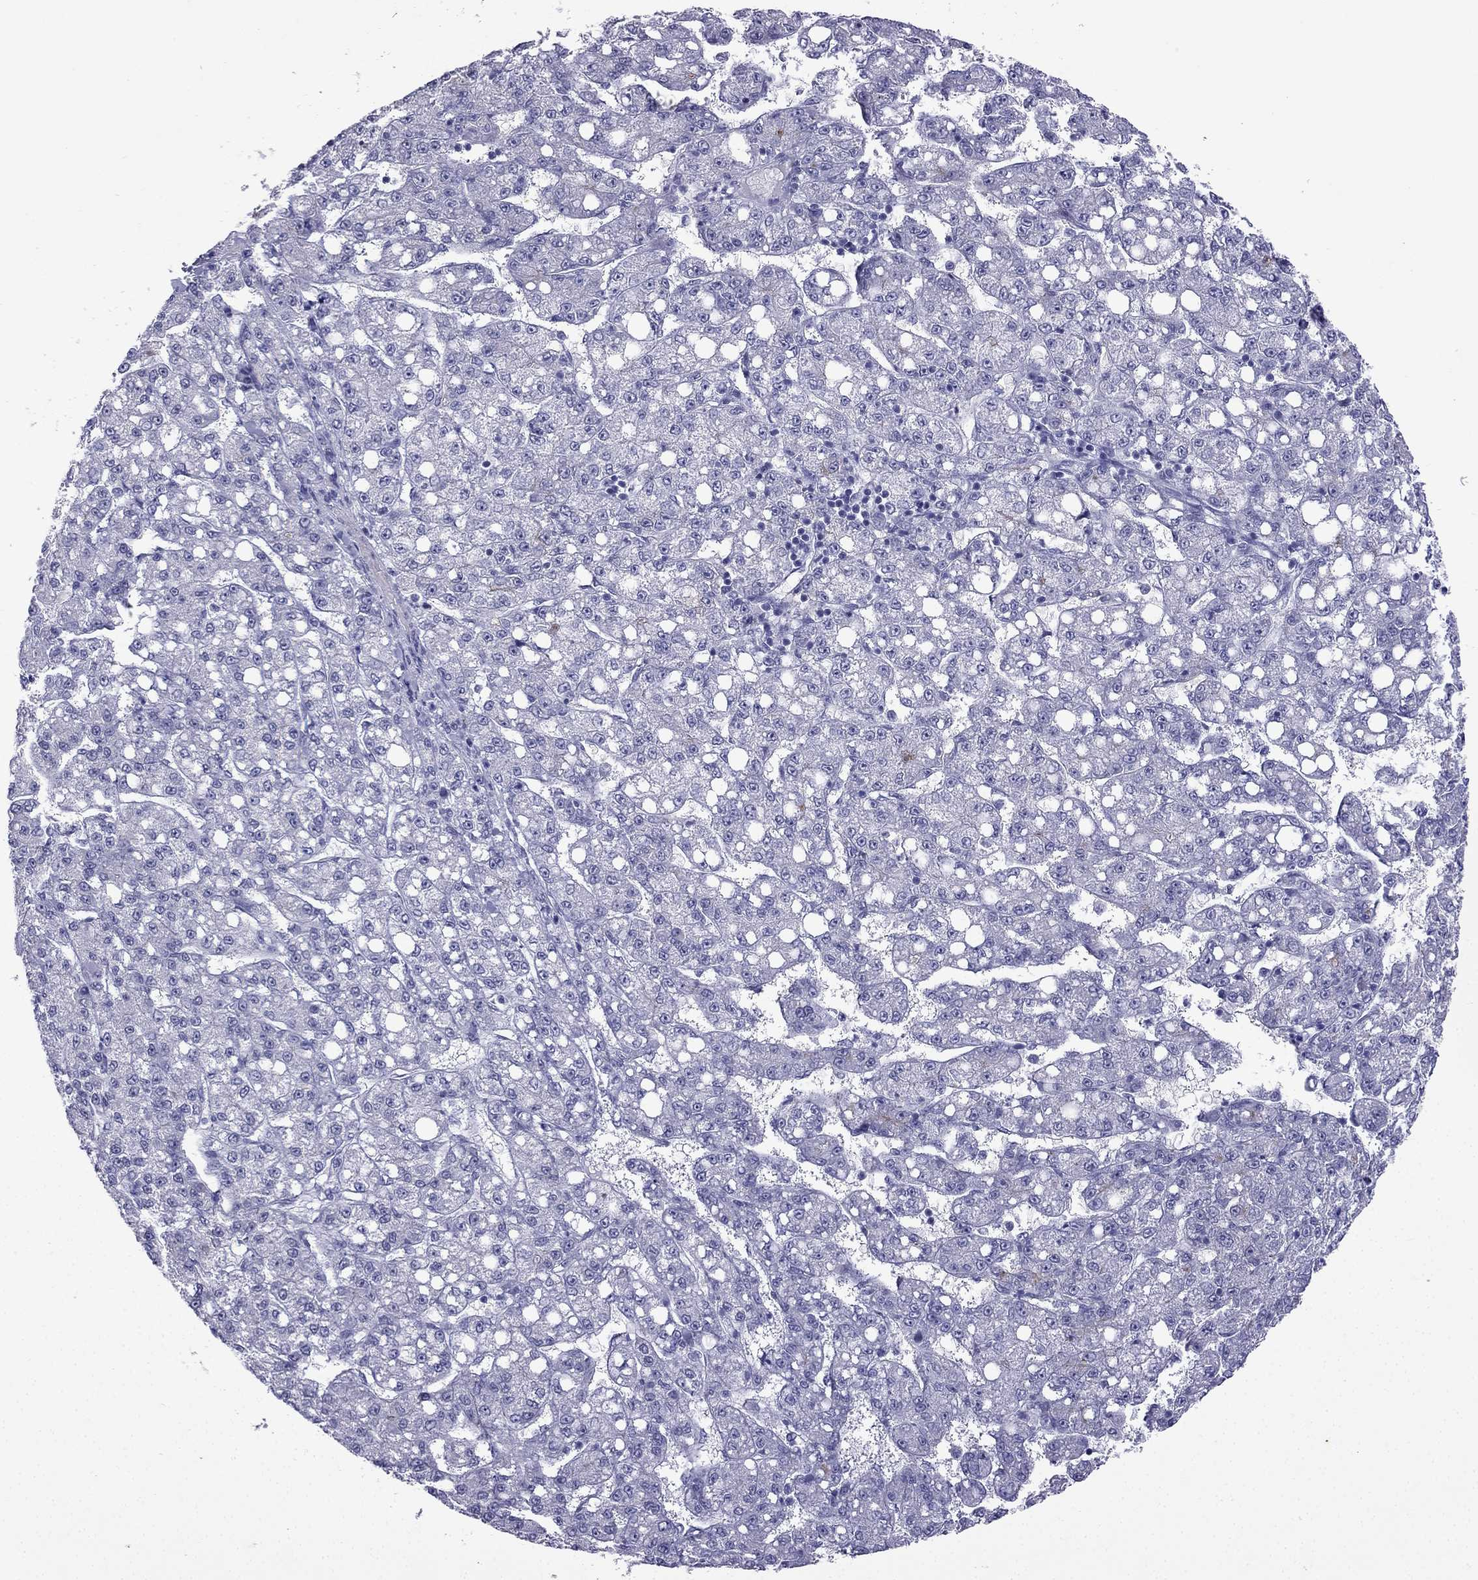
{"staining": {"intensity": "negative", "quantity": "none", "location": "none"}, "tissue": "liver cancer", "cell_type": "Tumor cells", "image_type": "cancer", "snomed": [{"axis": "morphology", "description": "Carcinoma, Hepatocellular, NOS"}, {"axis": "topography", "description": "Liver"}], "caption": "A high-resolution histopathology image shows immunohistochemistry staining of hepatocellular carcinoma (liver), which displays no significant expression in tumor cells. (DAB (3,3'-diaminobenzidine) immunohistochemistry with hematoxylin counter stain).", "gene": "GJA8", "patient": {"sex": "female", "age": 65}}